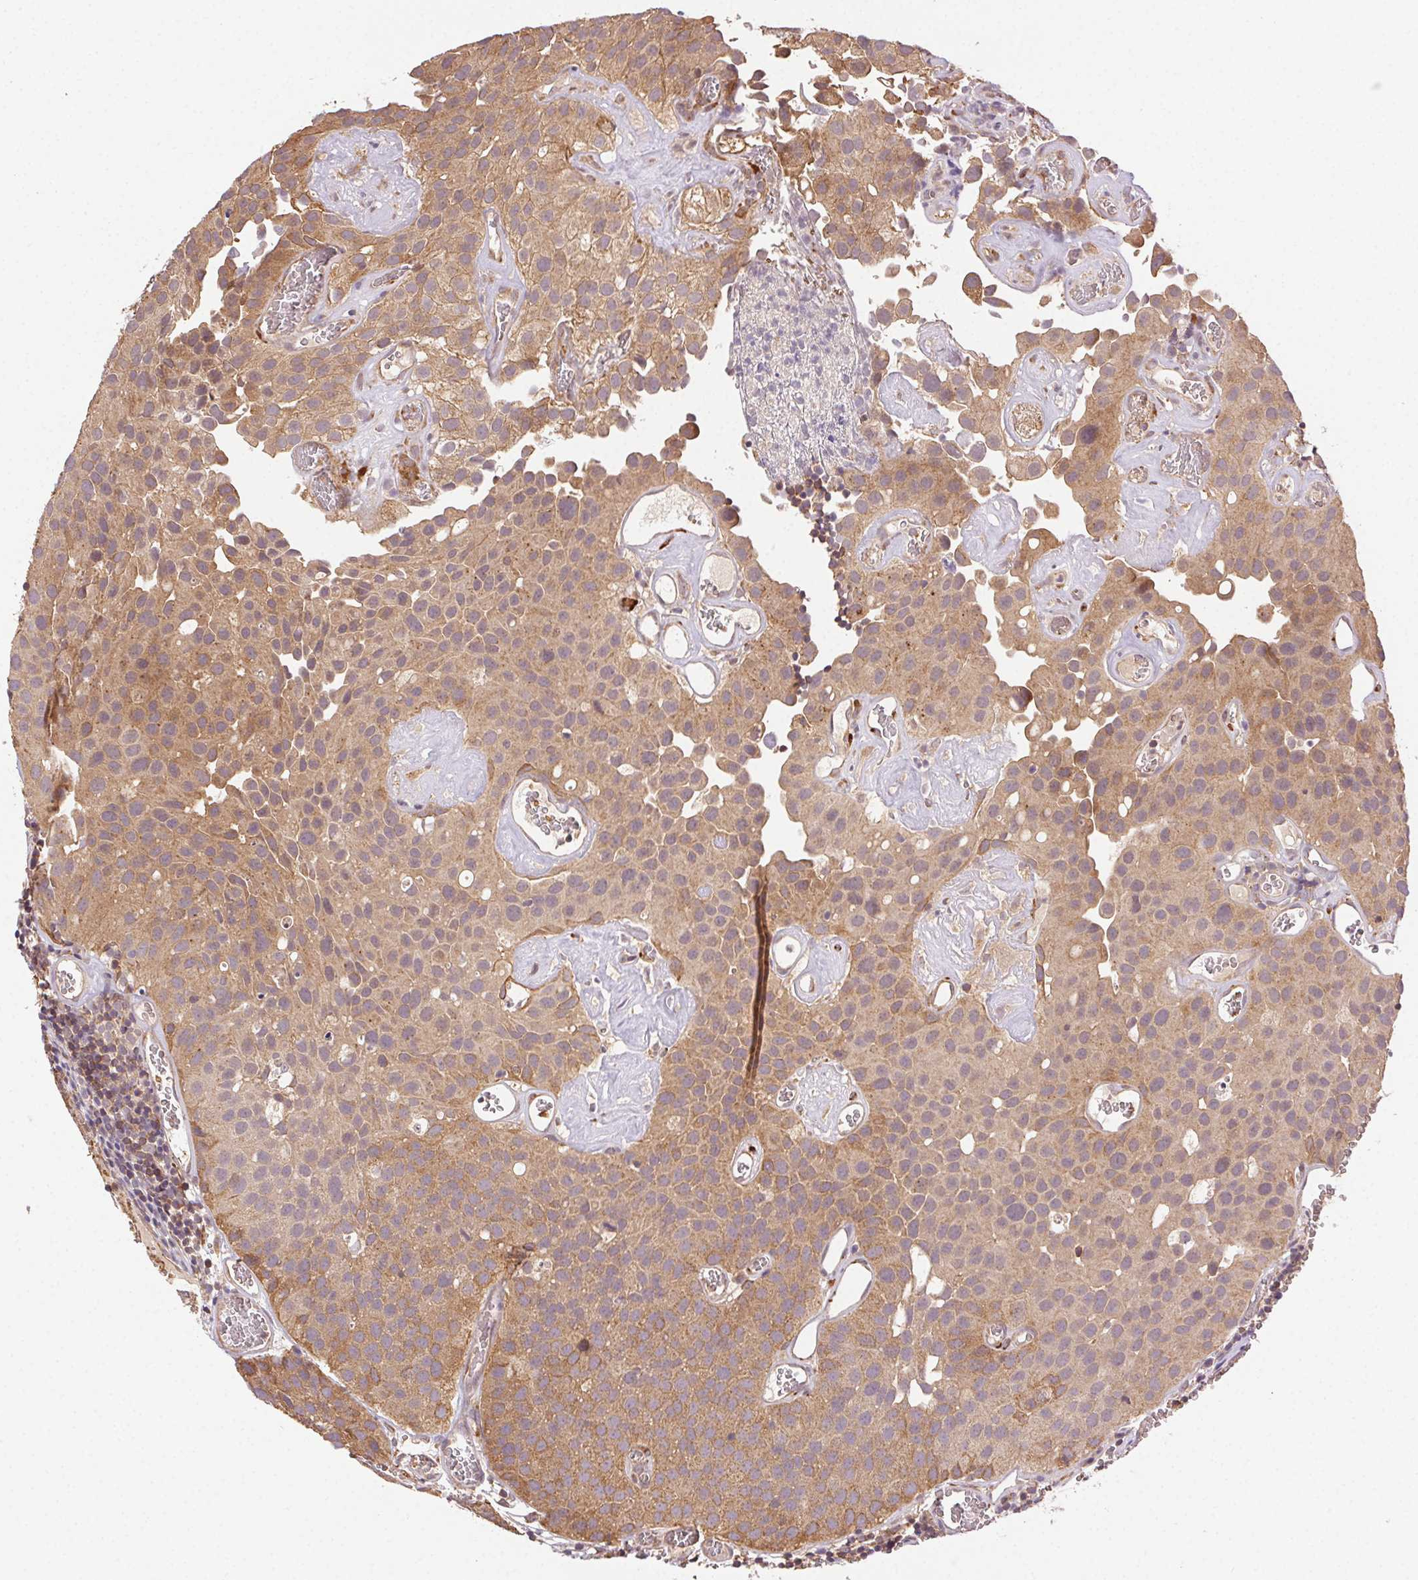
{"staining": {"intensity": "moderate", "quantity": ">75%", "location": "cytoplasmic/membranous"}, "tissue": "urothelial cancer", "cell_type": "Tumor cells", "image_type": "cancer", "snomed": [{"axis": "morphology", "description": "Urothelial carcinoma, Low grade"}, {"axis": "topography", "description": "Urinary bladder"}], "caption": "This is an image of immunohistochemistry staining of urothelial cancer, which shows moderate staining in the cytoplasmic/membranous of tumor cells.", "gene": "KLHL15", "patient": {"sex": "female", "age": 69}}